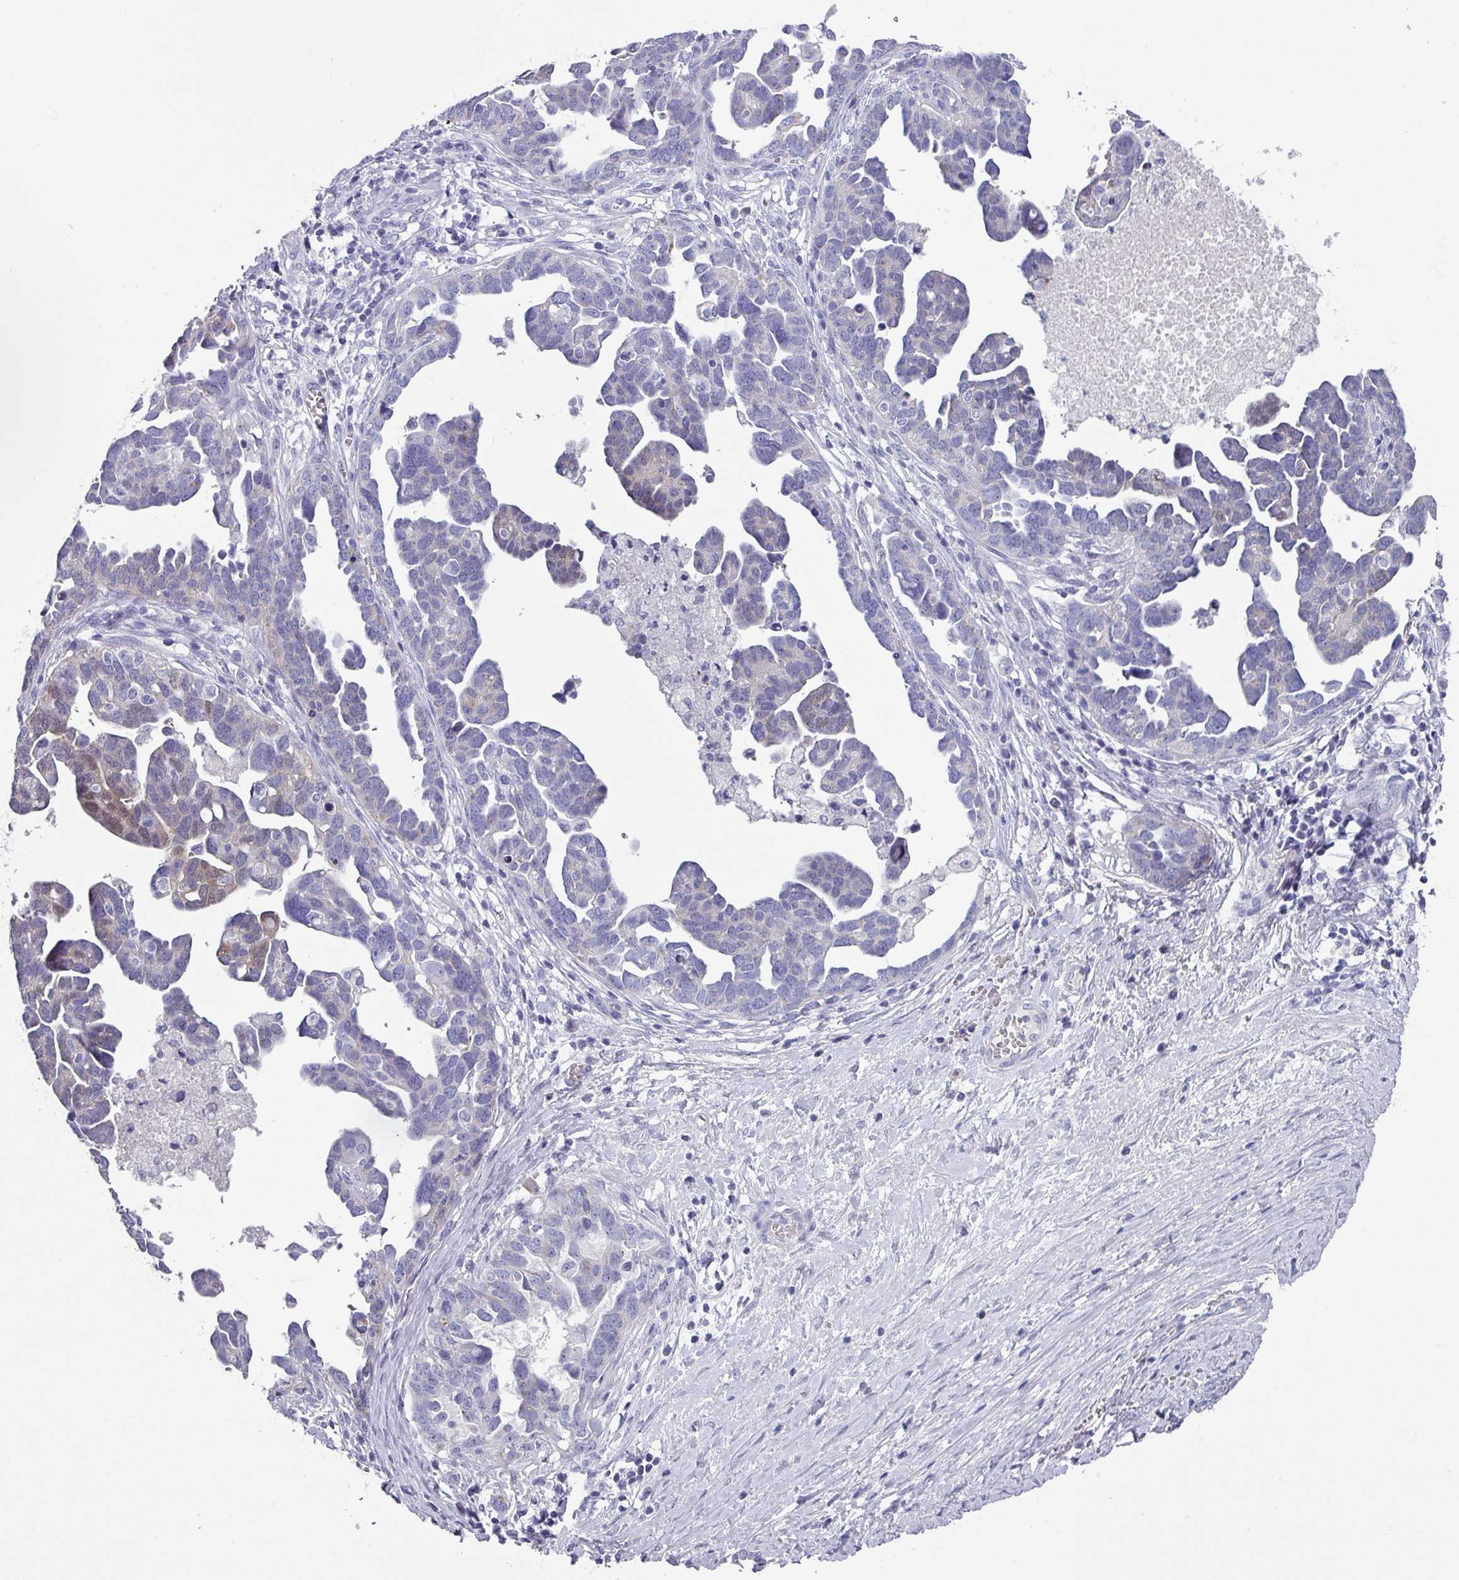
{"staining": {"intensity": "negative", "quantity": "none", "location": "none"}, "tissue": "ovarian cancer", "cell_type": "Tumor cells", "image_type": "cancer", "snomed": [{"axis": "morphology", "description": "Cystadenocarcinoma, serous, NOS"}, {"axis": "topography", "description": "Ovary"}], "caption": "Ovarian cancer was stained to show a protein in brown. There is no significant expression in tumor cells.", "gene": "DEFB115", "patient": {"sex": "female", "age": 54}}